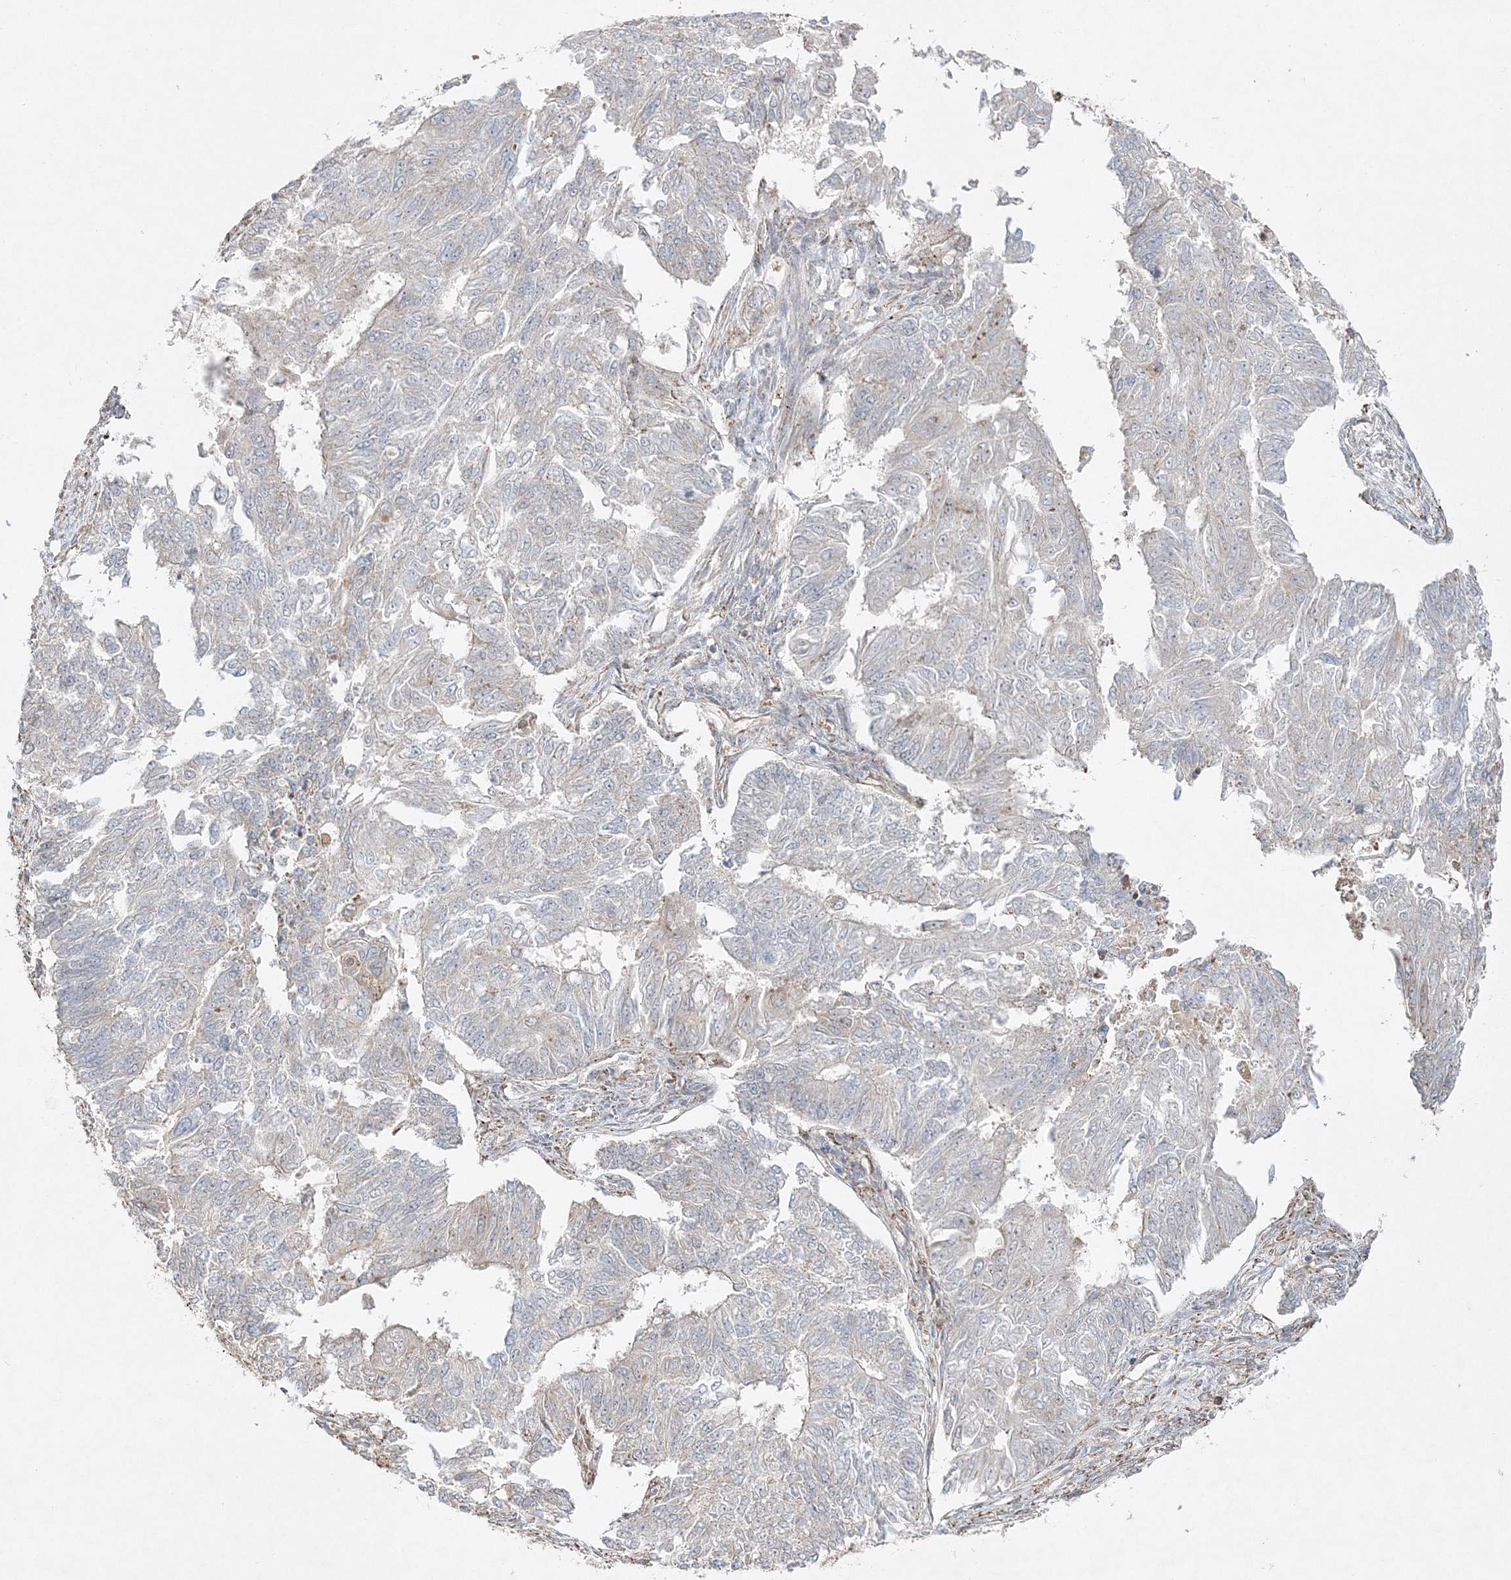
{"staining": {"intensity": "negative", "quantity": "none", "location": "none"}, "tissue": "endometrial cancer", "cell_type": "Tumor cells", "image_type": "cancer", "snomed": [{"axis": "morphology", "description": "Adenocarcinoma, NOS"}, {"axis": "topography", "description": "Endometrium"}], "caption": "An image of endometrial cancer (adenocarcinoma) stained for a protein reveals no brown staining in tumor cells.", "gene": "ZFYVE16", "patient": {"sex": "female", "age": 32}}